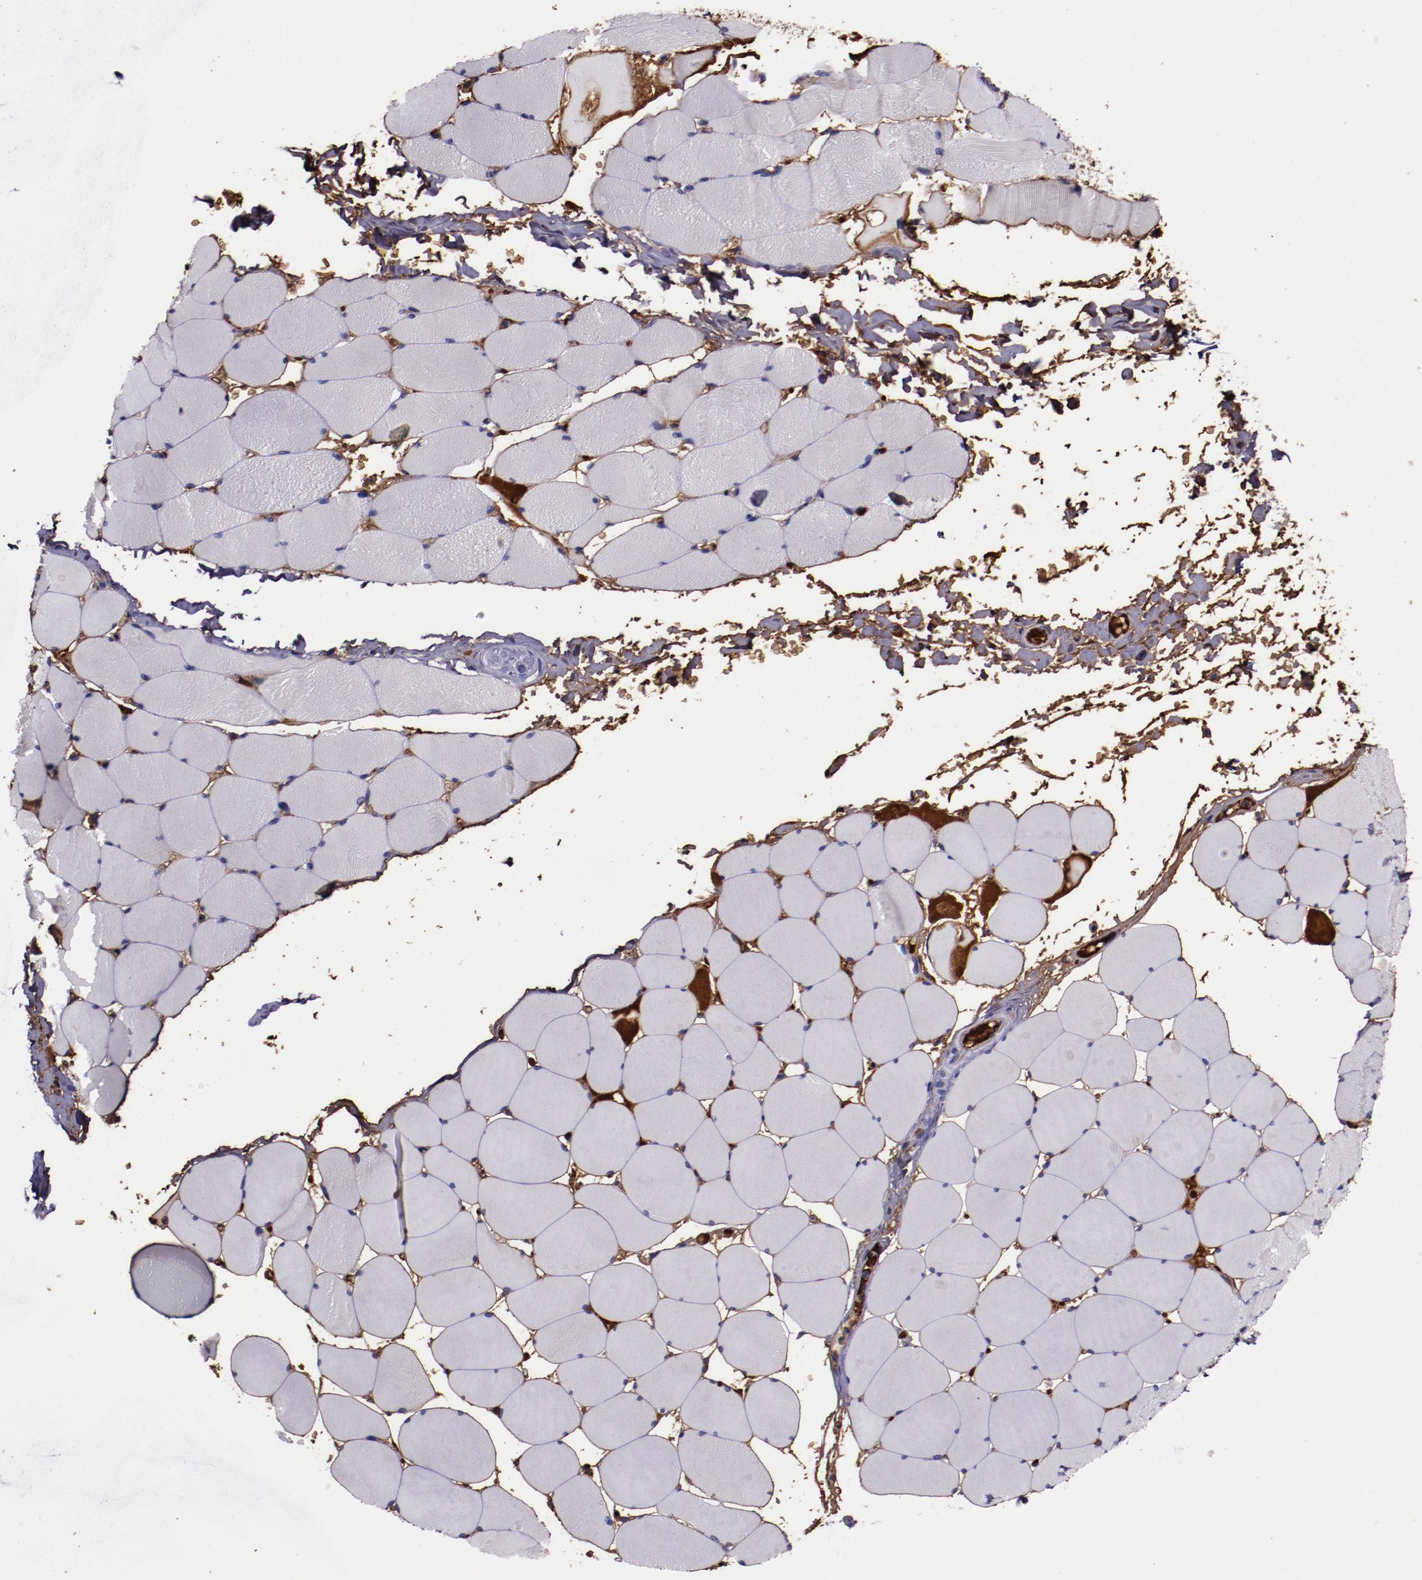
{"staining": {"intensity": "weak", "quantity": "<25%", "location": "cytoplasmic/membranous"}, "tissue": "skeletal muscle", "cell_type": "Myocytes", "image_type": "normal", "snomed": [{"axis": "morphology", "description": "Normal tissue, NOS"}, {"axis": "topography", "description": "Skeletal muscle"}], "caption": "High power microscopy histopathology image of an immunohistochemistry photomicrograph of normal skeletal muscle, revealing no significant positivity in myocytes.", "gene": "A2M", "patient": {"sex": "male", "age": 62}}